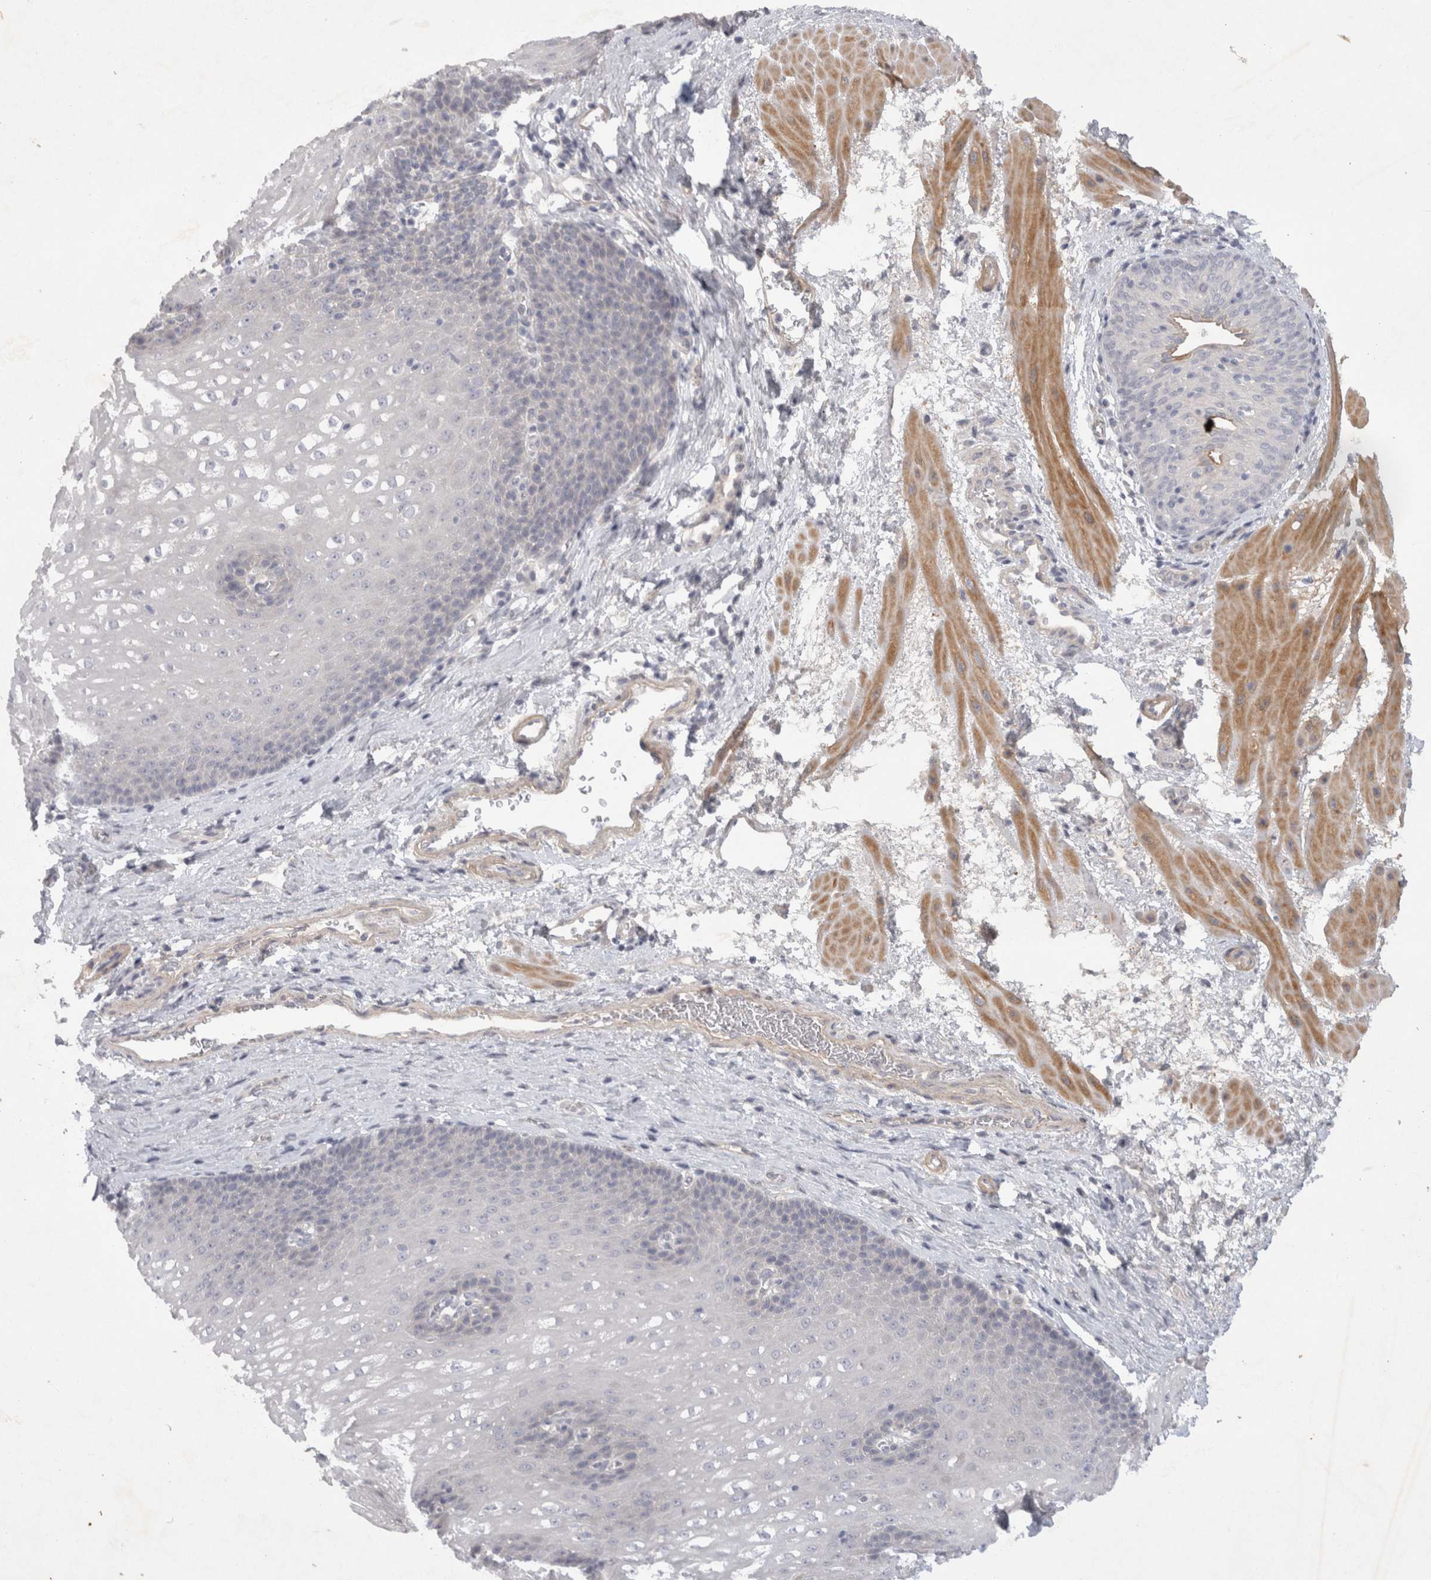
{"staining": {"intensity": "negative", "quantity": "none", "location": "none"}, "tissue": "esophagus", "cell_type": "Squamous epithelial cells", "image_type": "normal", "snomed": [{"axis": "morphology", "description": "Normal tissue, NOS"}, {"axis": "topography", "description": "Esophagus"}], "caption": "Squamous epithelial cells are negative for protein expression in unremarkable human esophagus. The staining was performed using DAB to visualize the protein expression in brown, while the nuclei were stained in blue with hematoxylin (Magnification: 20x).", "gene": "BZW2", "patient": {"sex": "male", "age": 48}}